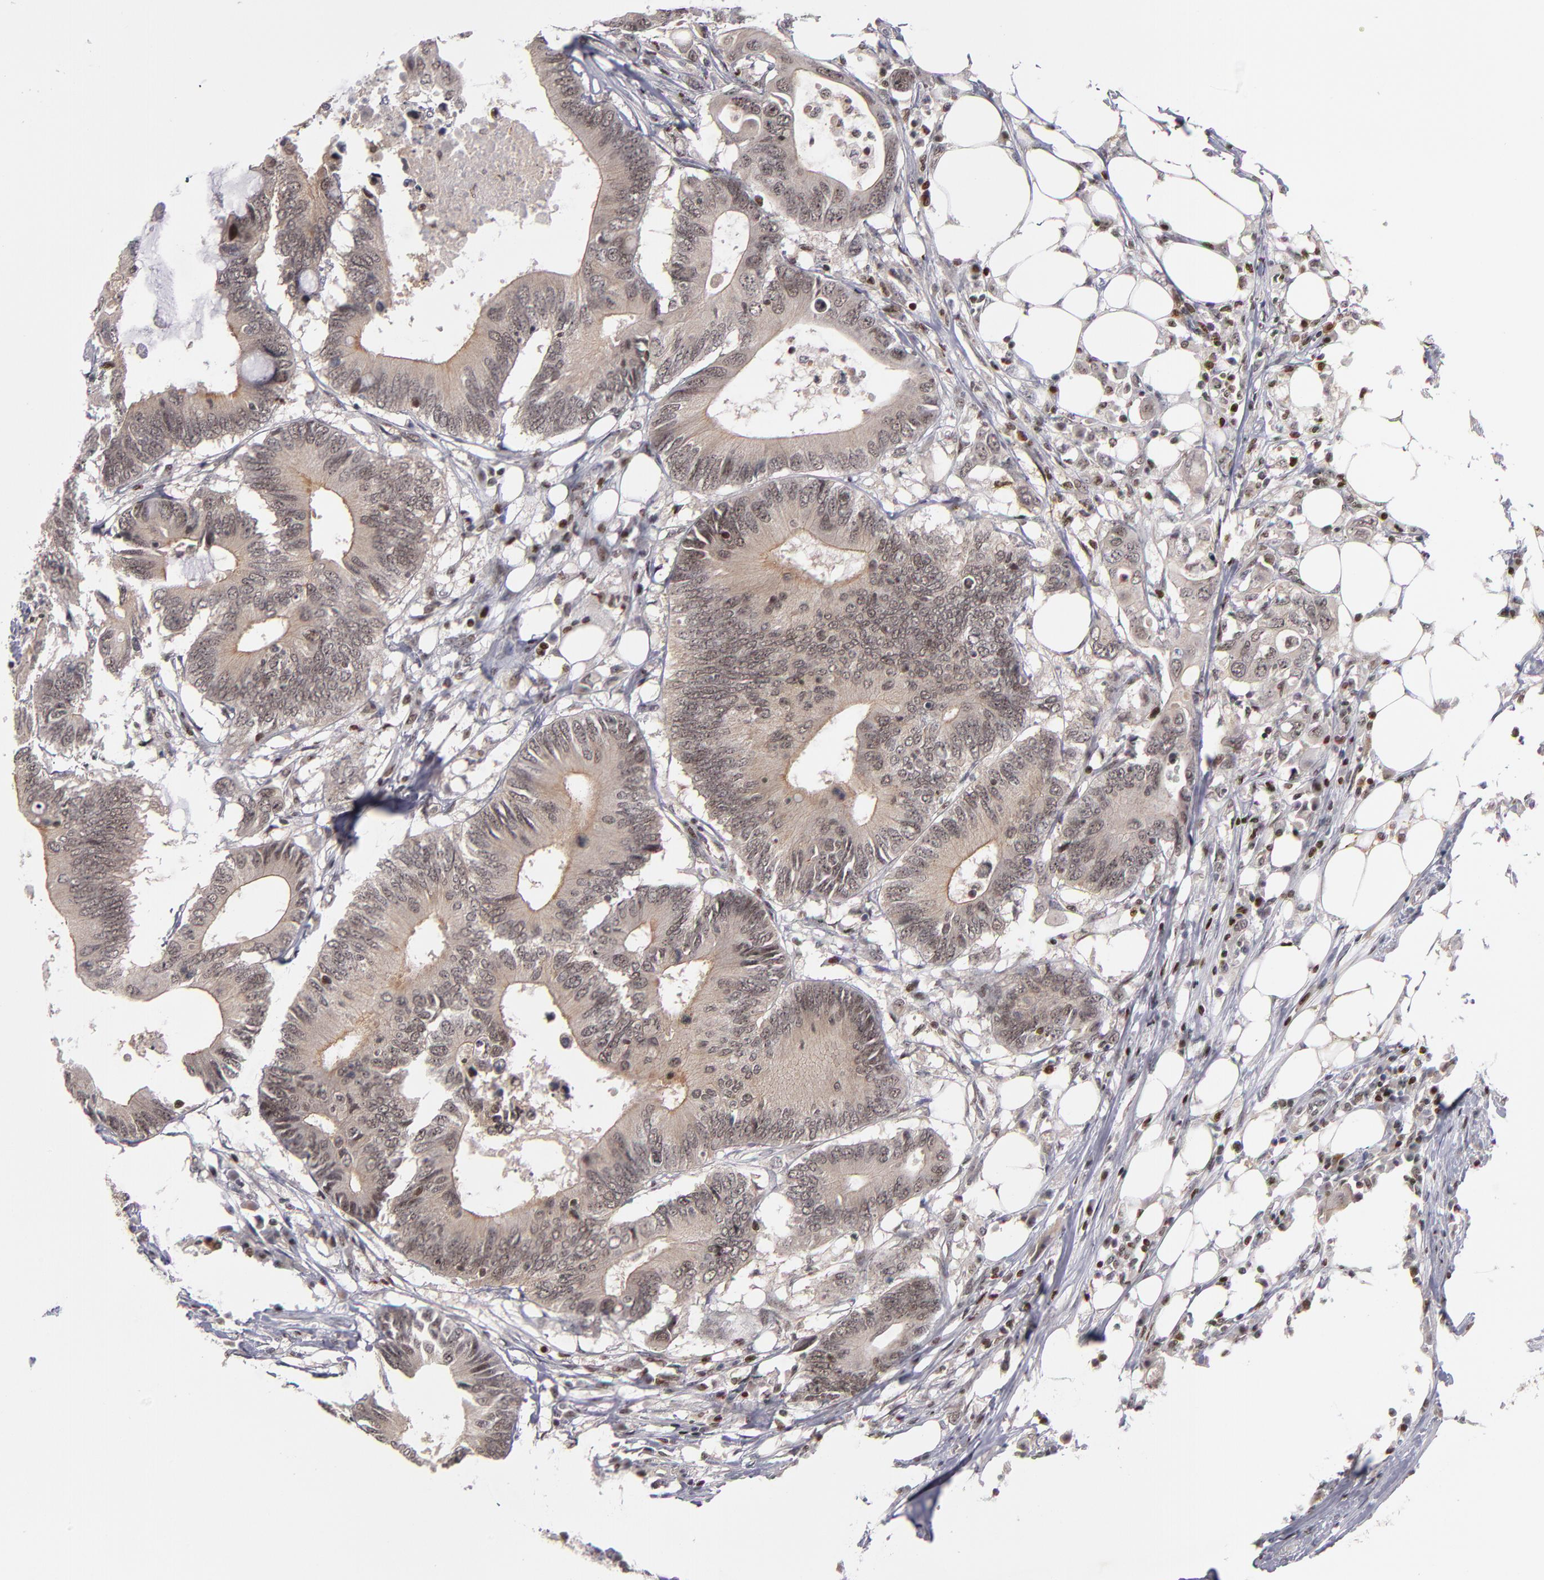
{"staining": {"intensity": "weak", "quantity": "25%-75%", "location": "cytoplasmic/membranous,nuclear"}, "tissue": "colorectal cancer", "cell_type": "Tumor cells", "image_type": "cancer", "snomed": [{"axis": "morphology", "description": "Adenocarcinoma, NOS"}, {"axis": "topography", "description": "Colon"}], "caption": "Weak cytoplasmic/membranous and nuclear positivity for a protein is present in approximately 25%-75% of tumor cells of colorectal cancer using immunohistochemistry.", "gene": "KDM6A", "patient": {"sex": "male", "age": 71}}